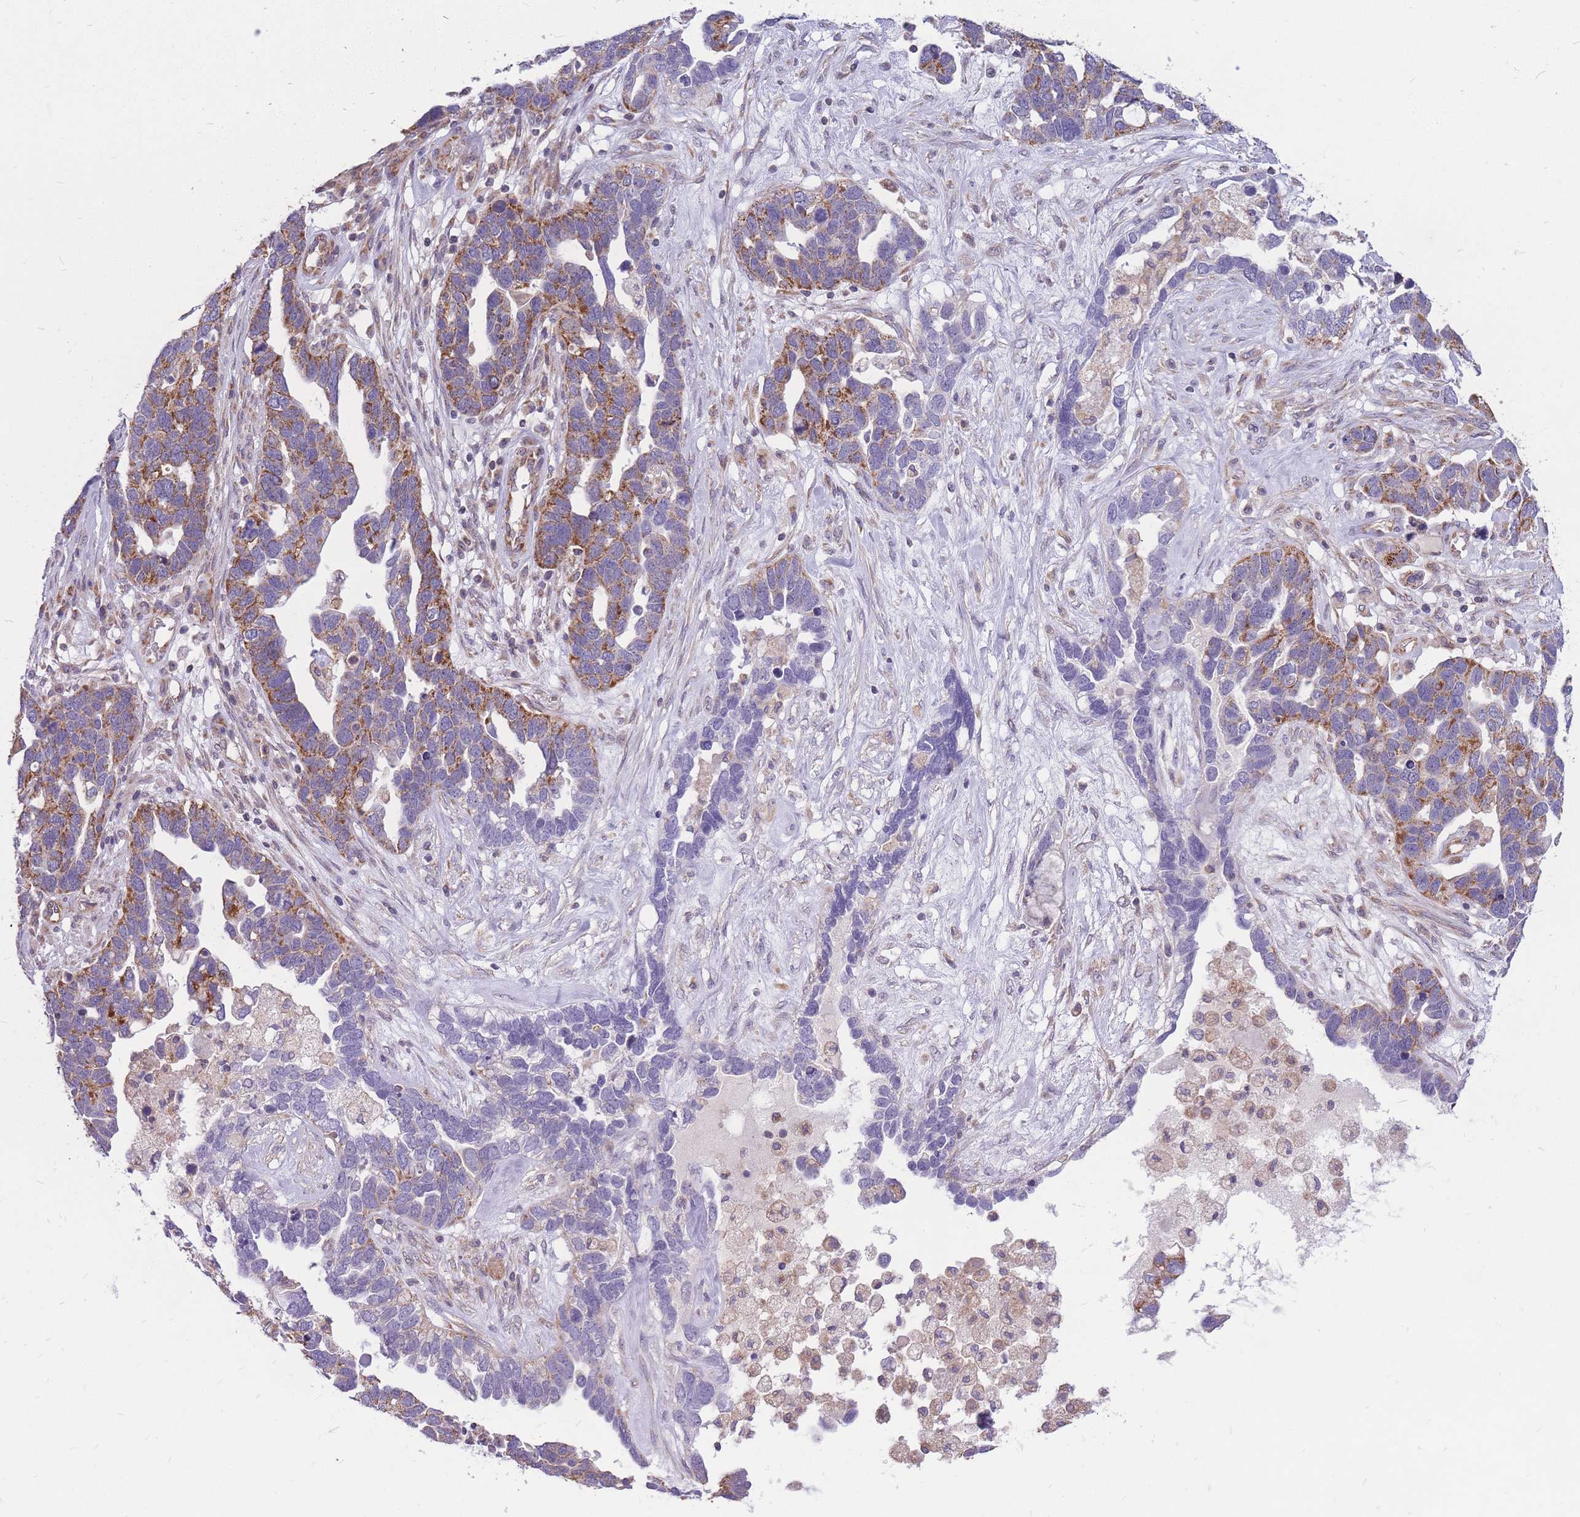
{"staining": {"intensity": "moderate", "quantity": "25%-75%", "location": "cytoplasmic/membranous"}, "tissue": "ovarian cancer", "cell_type": "Tumor cells", "image_type": "cancer", "snomed": [{"axis": "morphology", "description": "Cystadenocarcinoma, serous, NOS"}, {"axis": "topography", "description": "Ovary"}], "caption": "Ovarian serous cystadenocarcinoma tissue displays moderate cytoplasmic/membranous staining in about 25%-75% of tumor cells, visualized by immunohistochemistry. The staining is performed using DAB (3,3'-diaminobenzidine) brown chromogen to label protein expression. The nuclei are counter-stained blue using hematoxylin.", "gene": "MRPS9", "patient": {"sex": "female", "age": 54}}